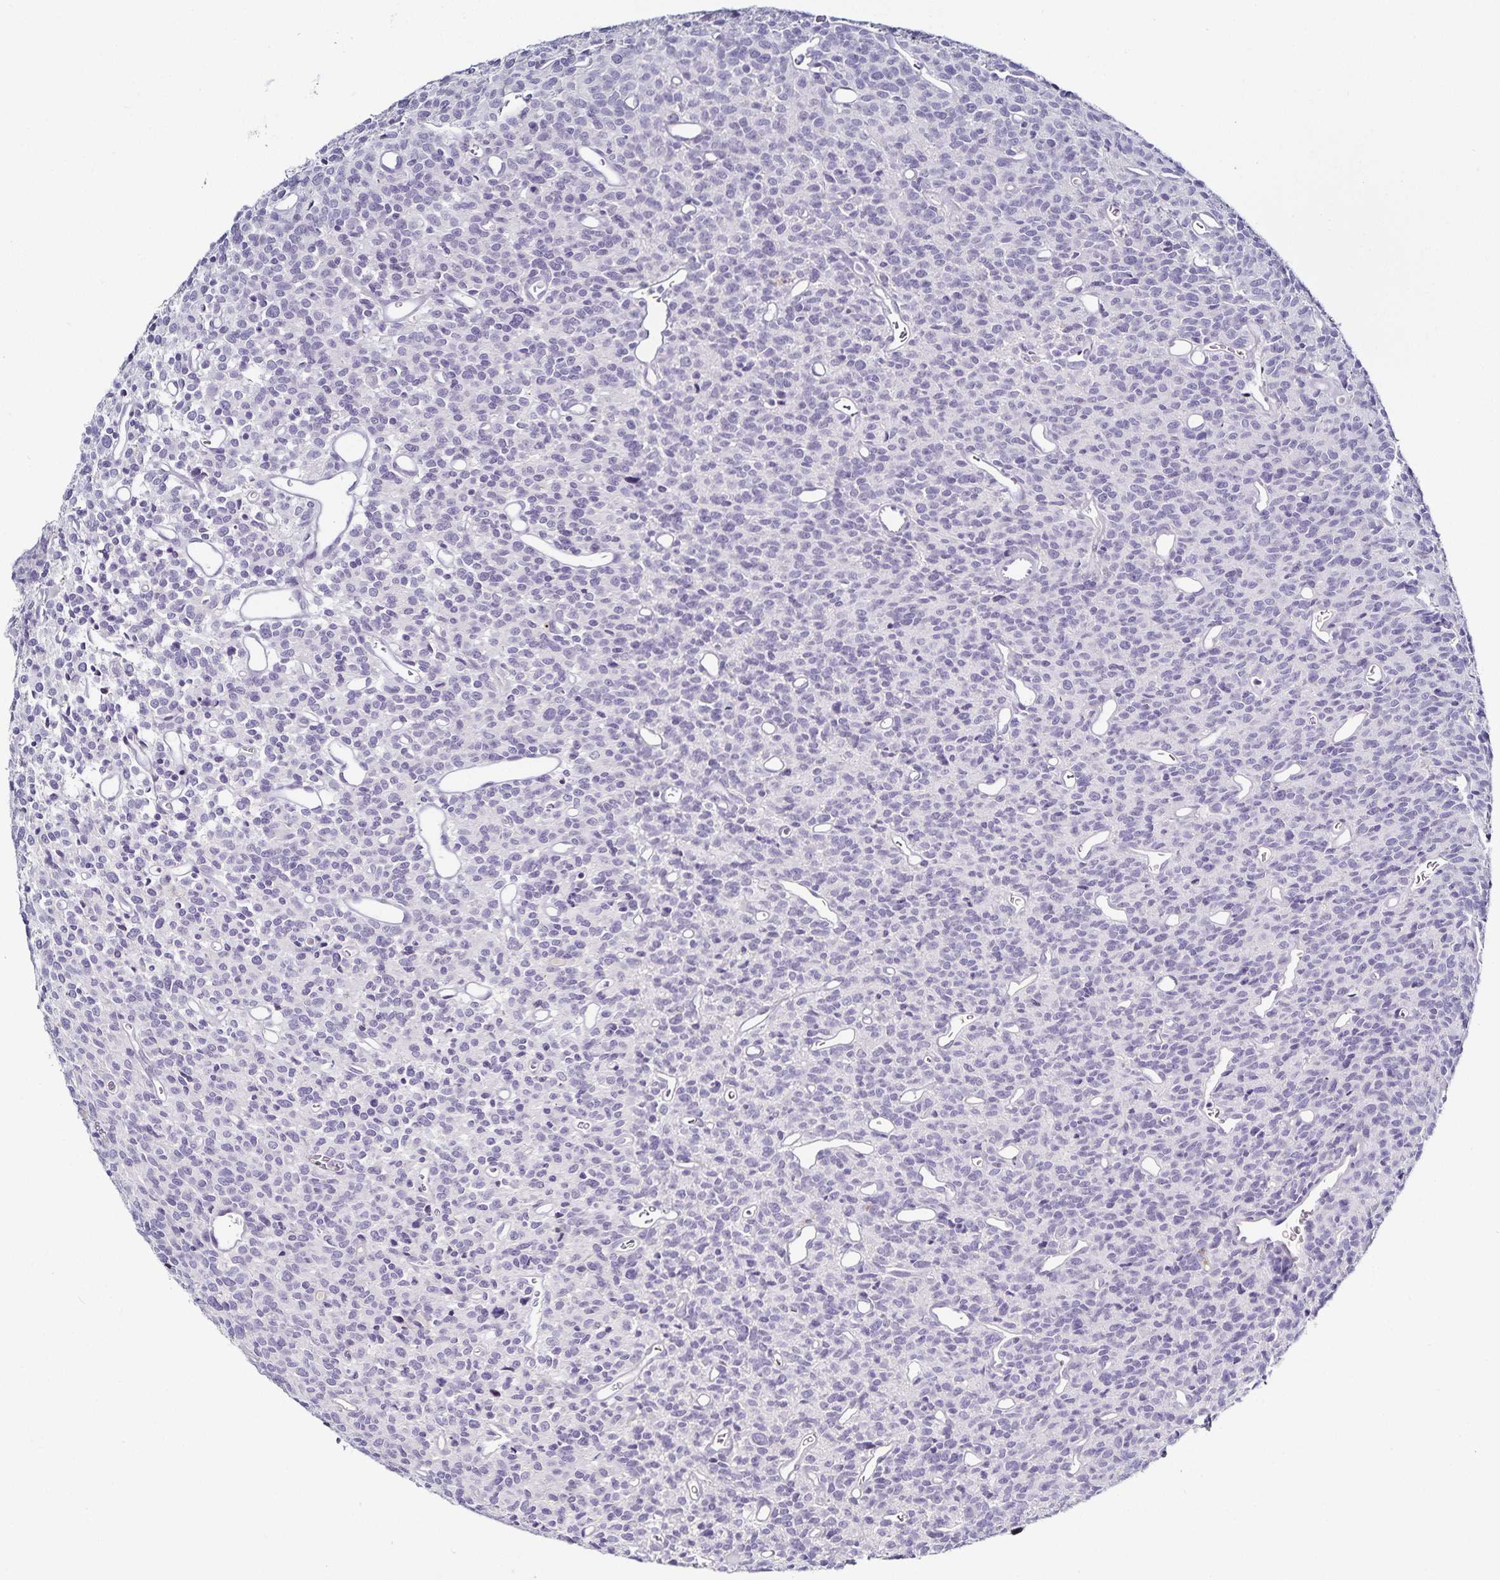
{"staining": {"intensity": "negative", "quantity": "none", "location": "none"}, "tissue": "glioma", "cell_type": "Tumor cells", "image_type": "cancer", "snomed": [{"axis": "morphology", "description": "Glioma, malignant, High grade"}, {"axis": "topography", "description": "Brain"}], "caption": "An image of glioma stained for a protein reveals no brown staining in tumor cells.", "gene": "TTR", "patient": {"sex": "male", "age": 76}}